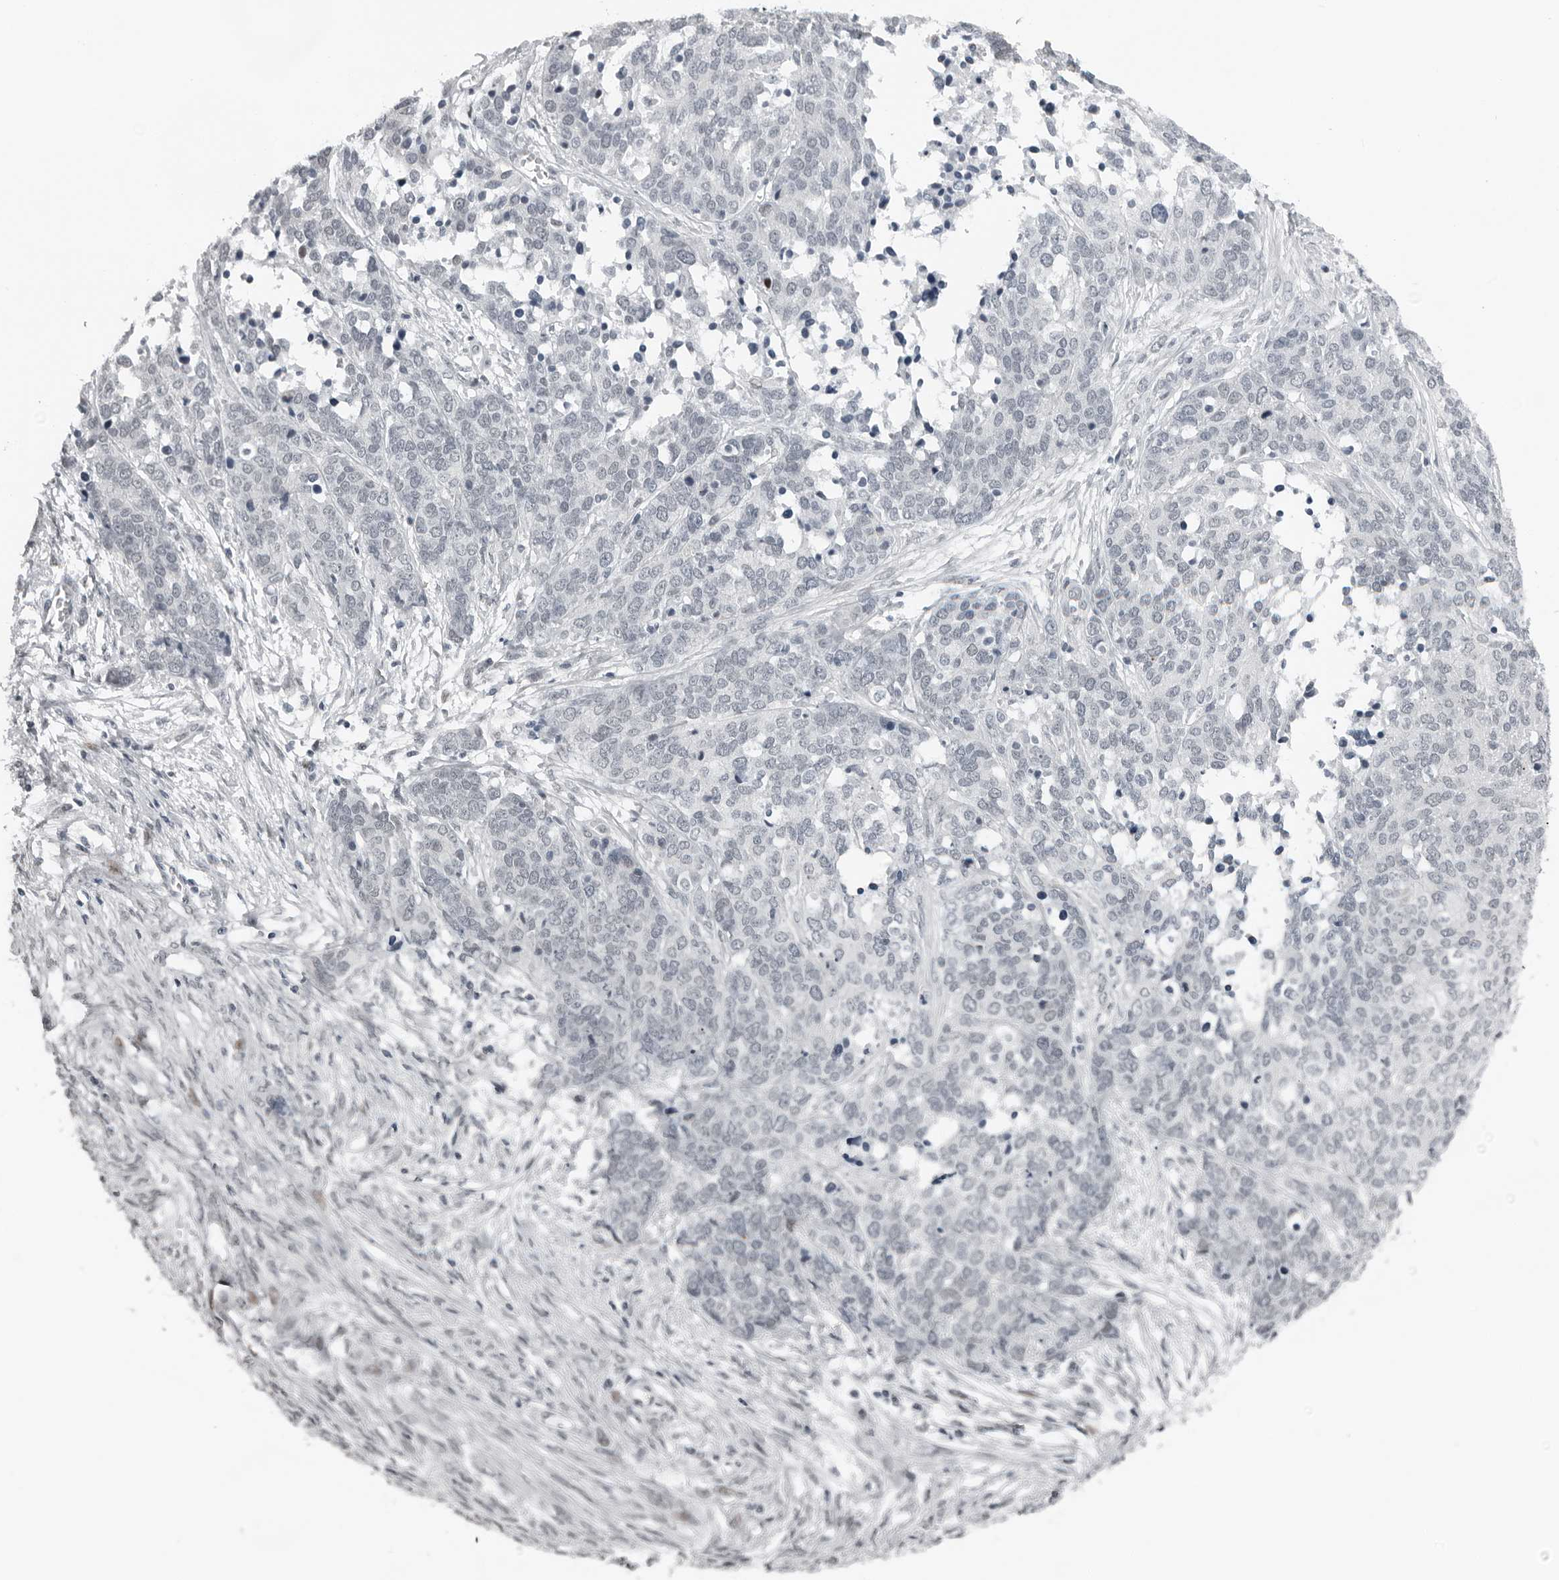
{"staining": {"intensity": "moderate", "quantity": "<25%", "location": "nuclear"}, "tissue": "ovarian cancer", "cell_type": "Tumor cells", "image_type": "cancer", "snomed": [{"axis": "morphology", "description": "Cystadenocarcinoma, serous, NOS"}, {"axis": "topography", "description": "Ovary"}], "caption": "This image reveals ovarian cancer (serous cystadenocarcinoma) stained with immunohistochemistry (IHC) to label a protein in brown. The nuclear of tumor cells show moderate positivity for the protein. Nuclei are counter-stained blue.", "gene": "PPP1R42", "patient": {"sex": "female", "age": 44}}